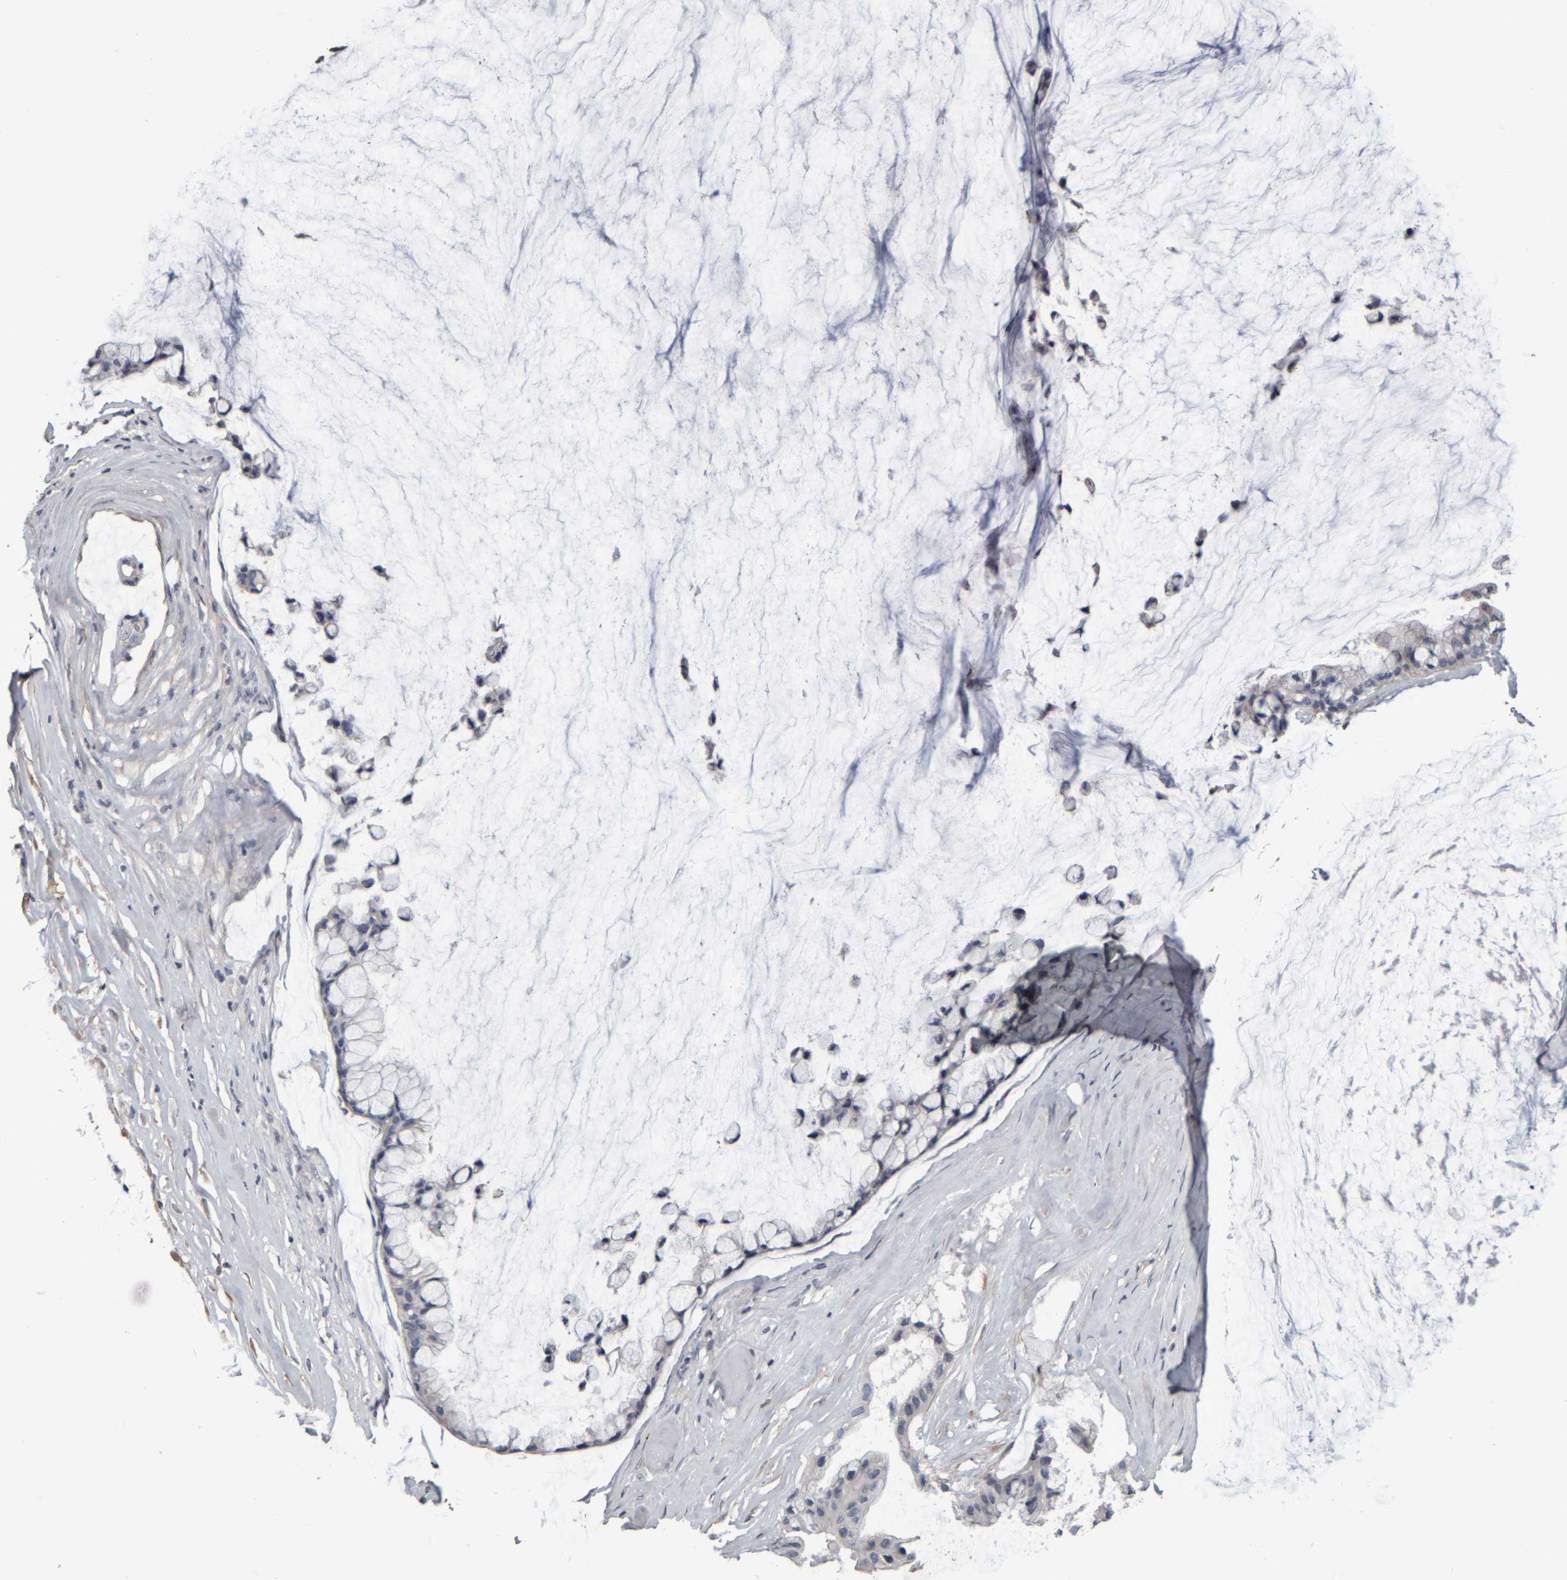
{"staining": {"intensity": "negative", "quantity": "none", "location": "none"}, "tissue": "ovarian cancer", "cell_type": "Tumor cells", "image_type": "cancer", "snomed": [{"axis": "morphology", "description": "Cystadenocarcinoma, mucinous, NOS"}, {"axis": "topography", "description": "Ovary"}], "caption": "High magnification brightfield microscopy of ovarian cancer (mucinous cystadenocarcinoma) stained with DAB (3,3'-diaminobenzidine) (brown) and counterstained with hematoxylin (blue): tumor cells show no significant staining. (DAB IHC, high magnification).", "gene": "CAVIN4", "patient": {"sex": "female", "age": 39}}